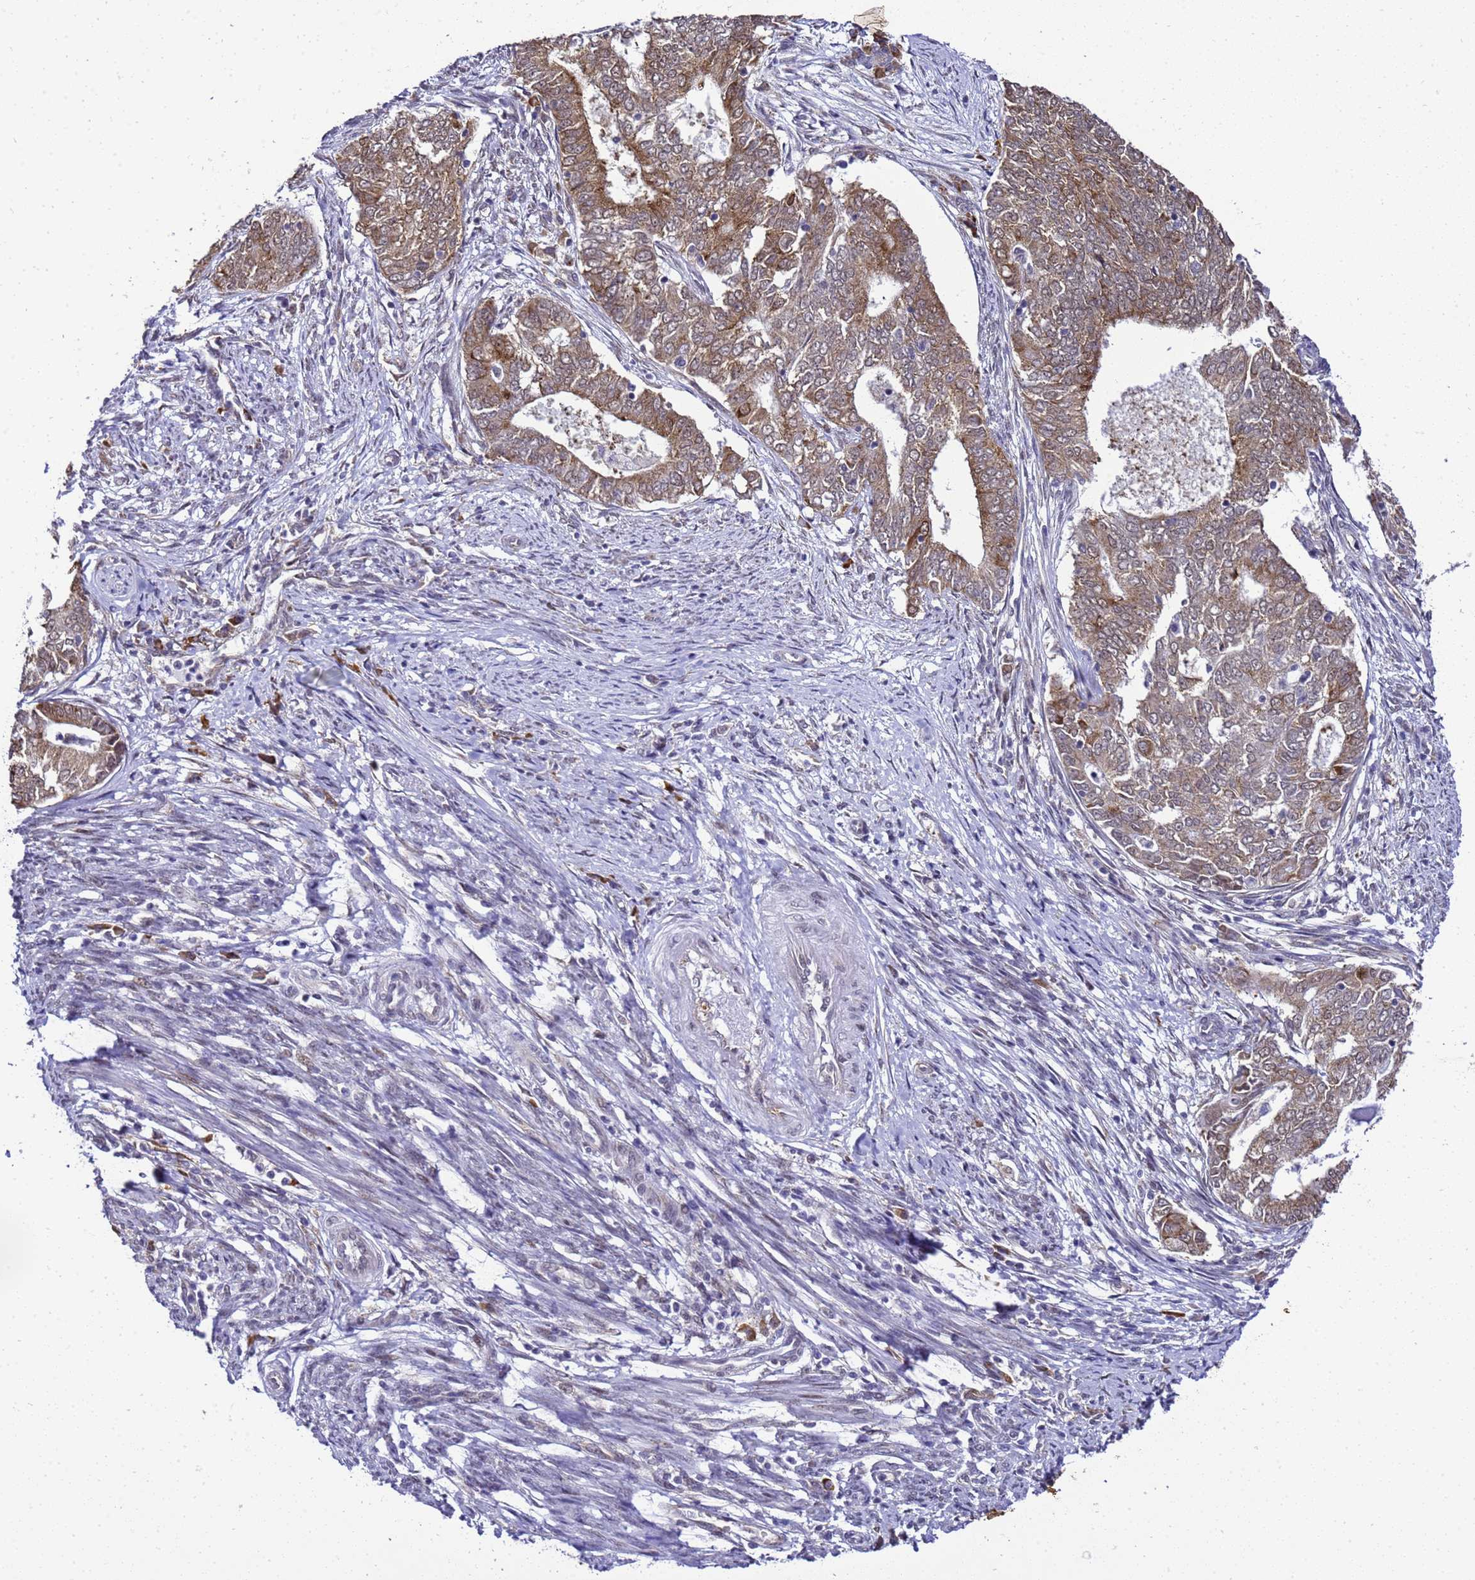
{"staining": {"intensity": "moderate", "quantity": ">75%", "location": "cytoplasmic/membranous"}, "tissue": "endometrial cancer", "cell_type": "Tumor cells", "image_type": "cancer", "snomed": [{"axis": "morphology", "description": "Adenocarcinoma, NOS"}, {"axis": "topography", "description": "Endometrium"}], "caption": "Moderate cytoplasmic/membranous staining for a protein is present in about >75% of tumor cells of adenocarcinoma (endometrial) using IHC.", "gene": "SMN1", "patient": {"sex": "female", "age": 62}}